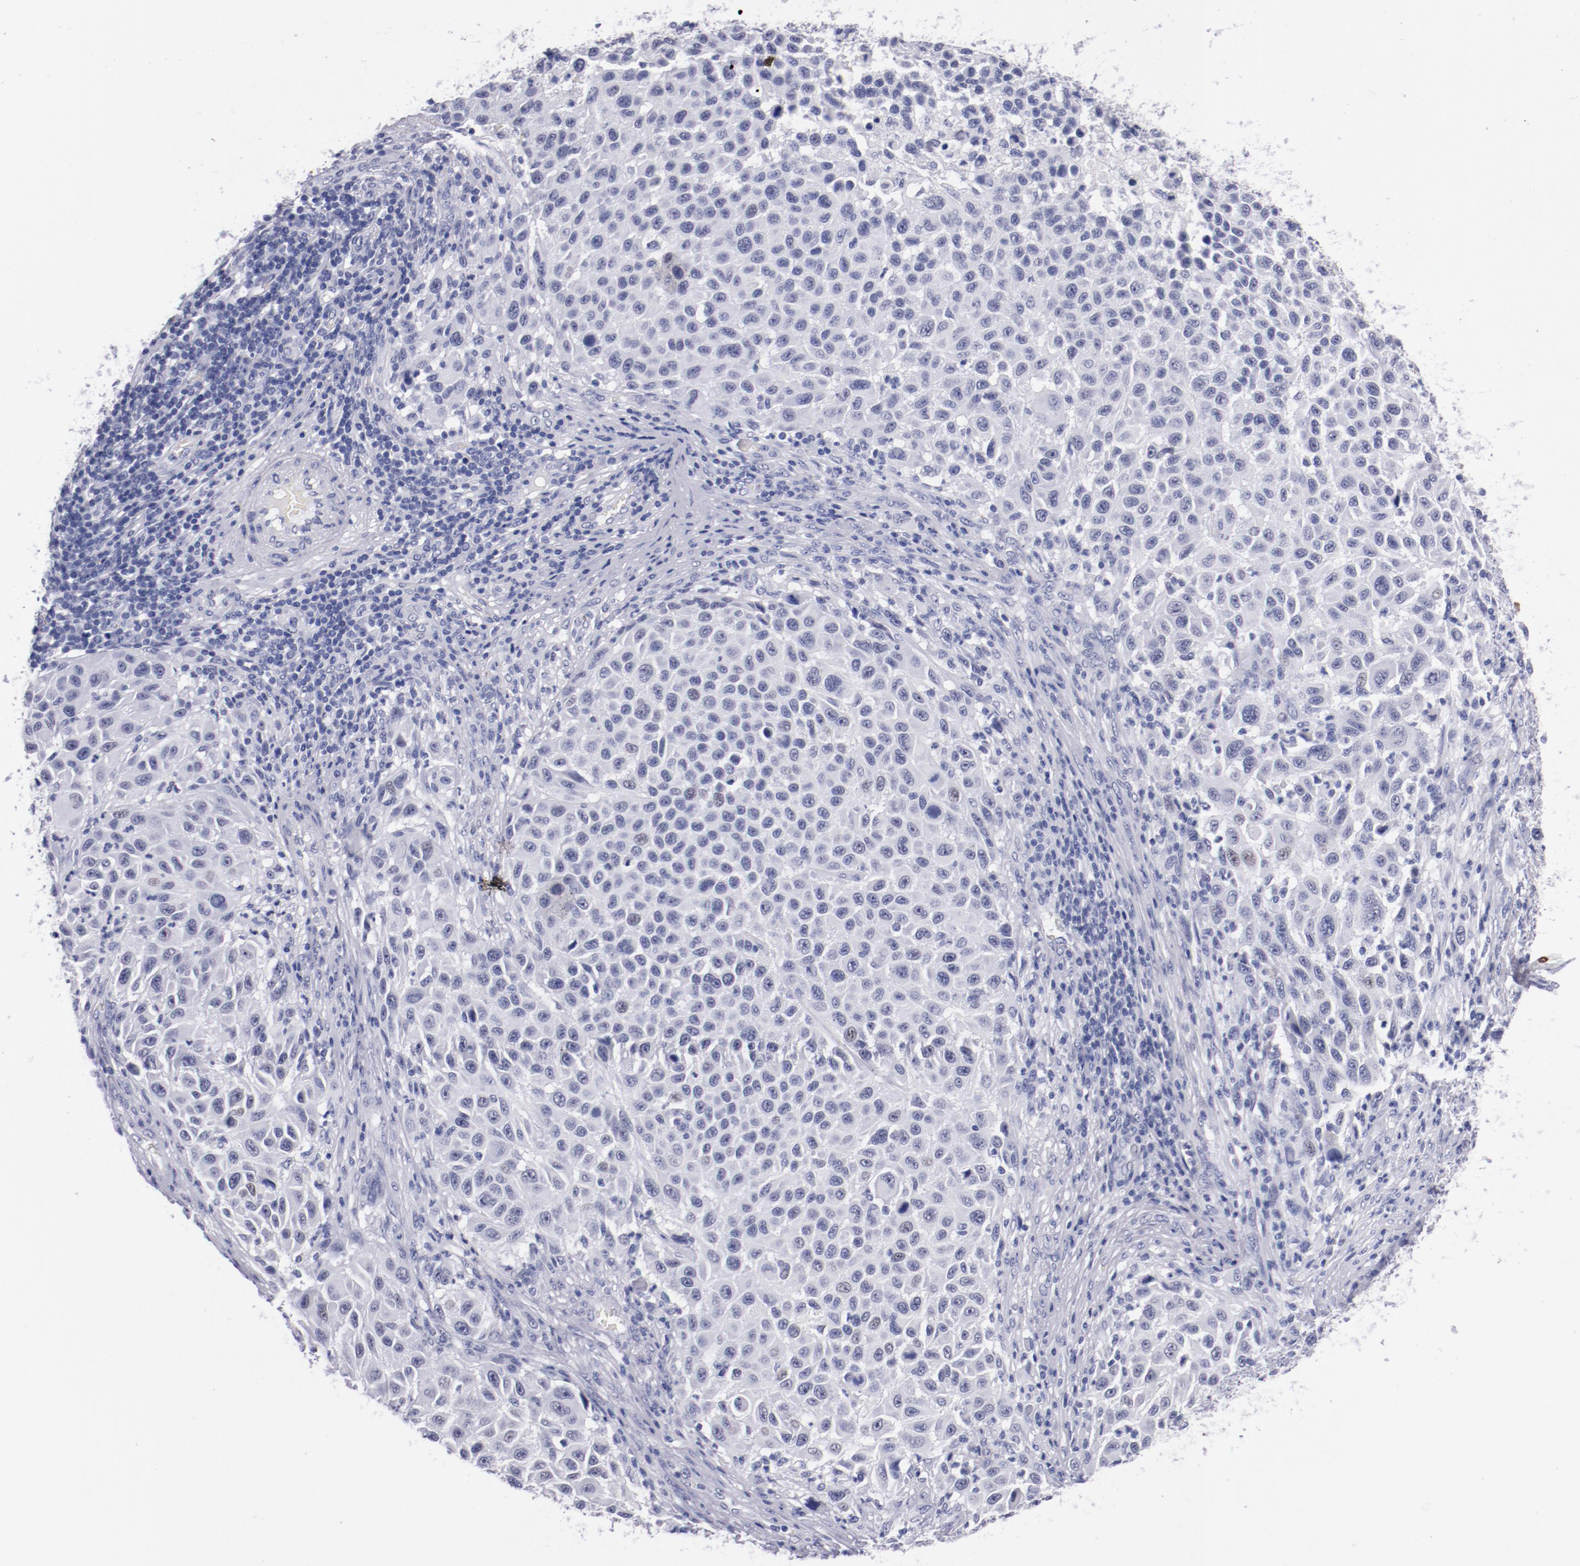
{"staining": {"intensity": "negative", "quantity": "none", "location": "none"}, "tissue": "melanoma", "cell_type": "Tumor cells", "image_type": "cancer", "snomed": [{"axis": "morphology", "description": "Malignant melanoma, Metastatic site"}, {"axis": "topography", "description": "Lymph node"}], "caption": "An immunohistochemistry micrograph of melanoma is shown. There is no staining in tumor cells of melanoma.", "gene": "HNF1B", "patient": {"sex": "male", "age": 61}}